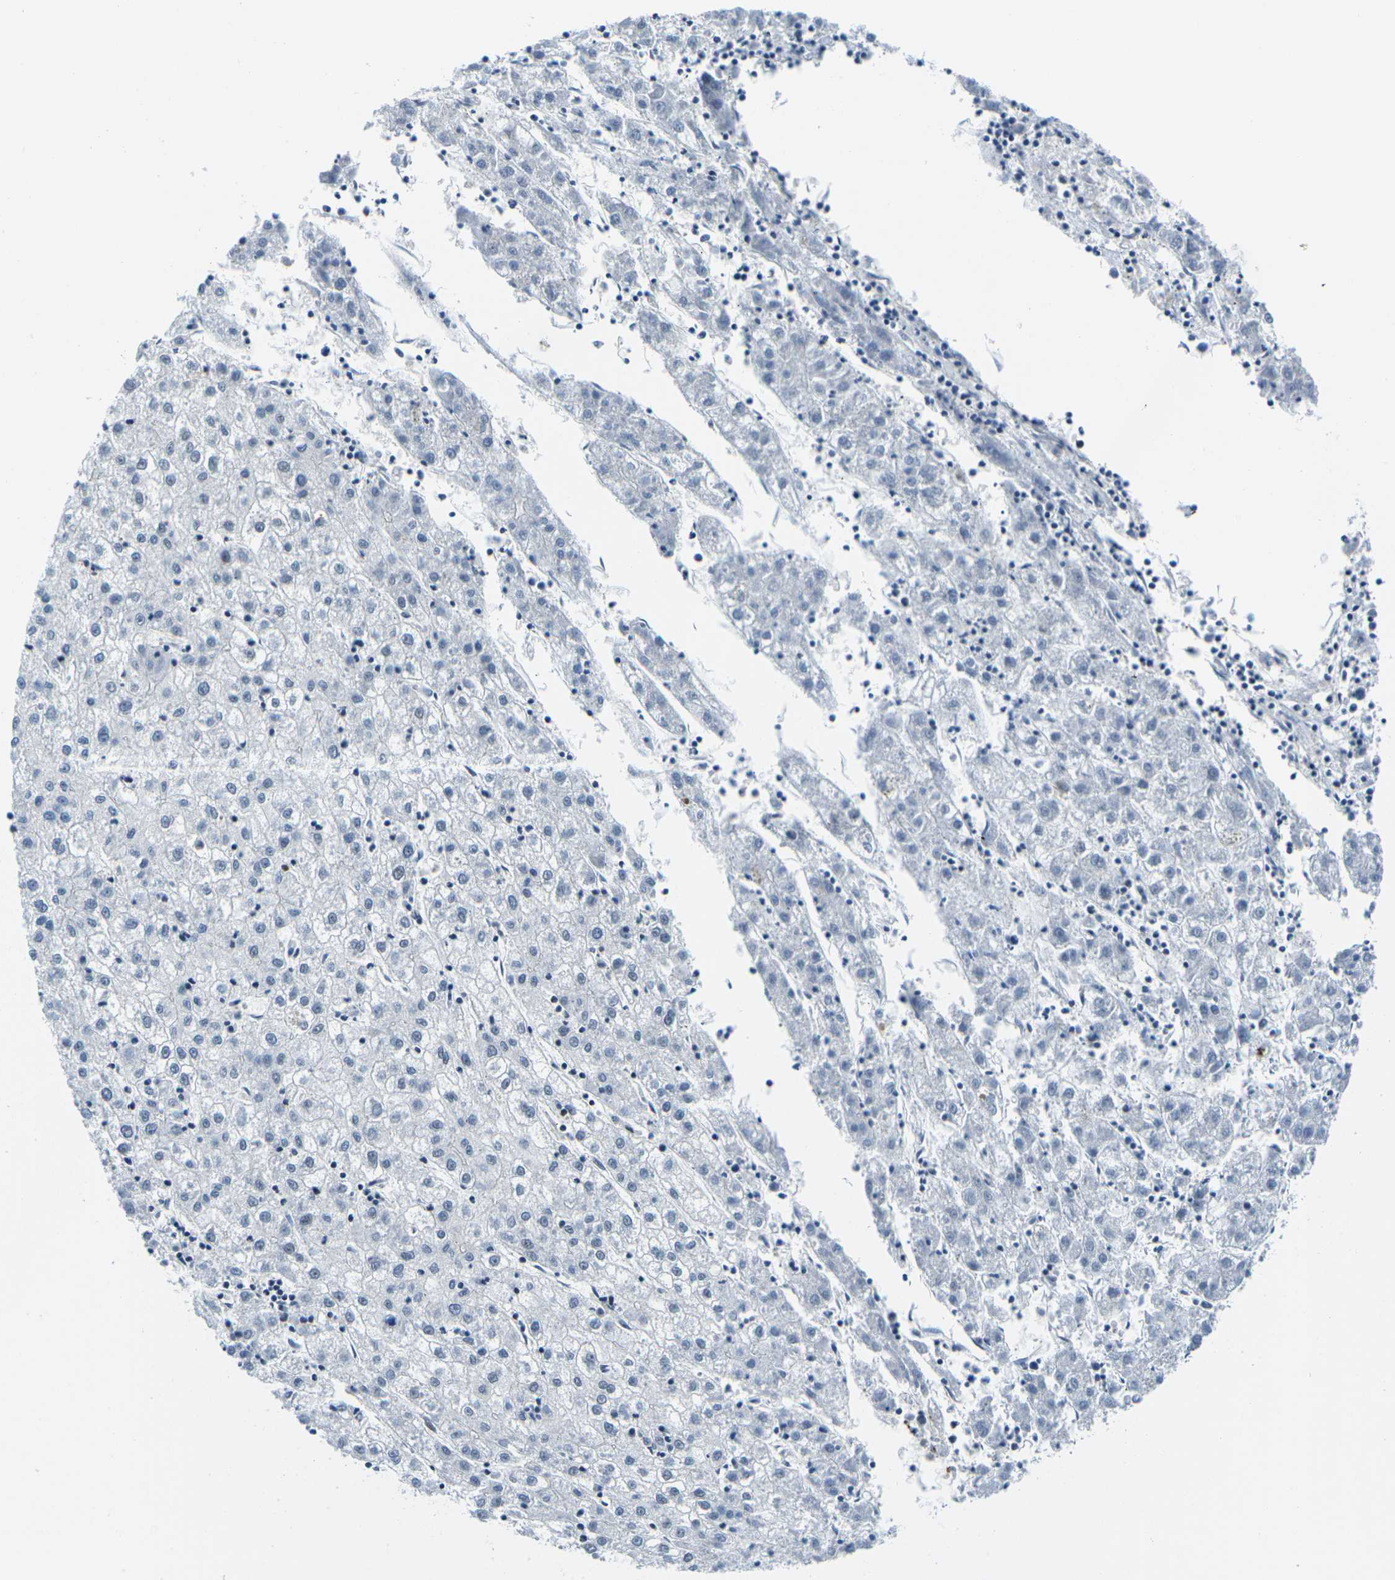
{"staining": {"intensity": "negative", "quantity": "none", "location": "none"}, "tissue": "liver cancer", "cell_type": "Tumor cells", "image_type": "cancer", "snomed": [{"axis": "morphology", "description": "Carcinoma, Hepatocellular, NOS"}, {"axis": "topography", "description": "Liver"}], "caption": "There is no significant positivity in tumor cells of liver hepatocellular carcinoma.", "gene": "PRPF8", "patient": {"sex": "male", "age": 72}}